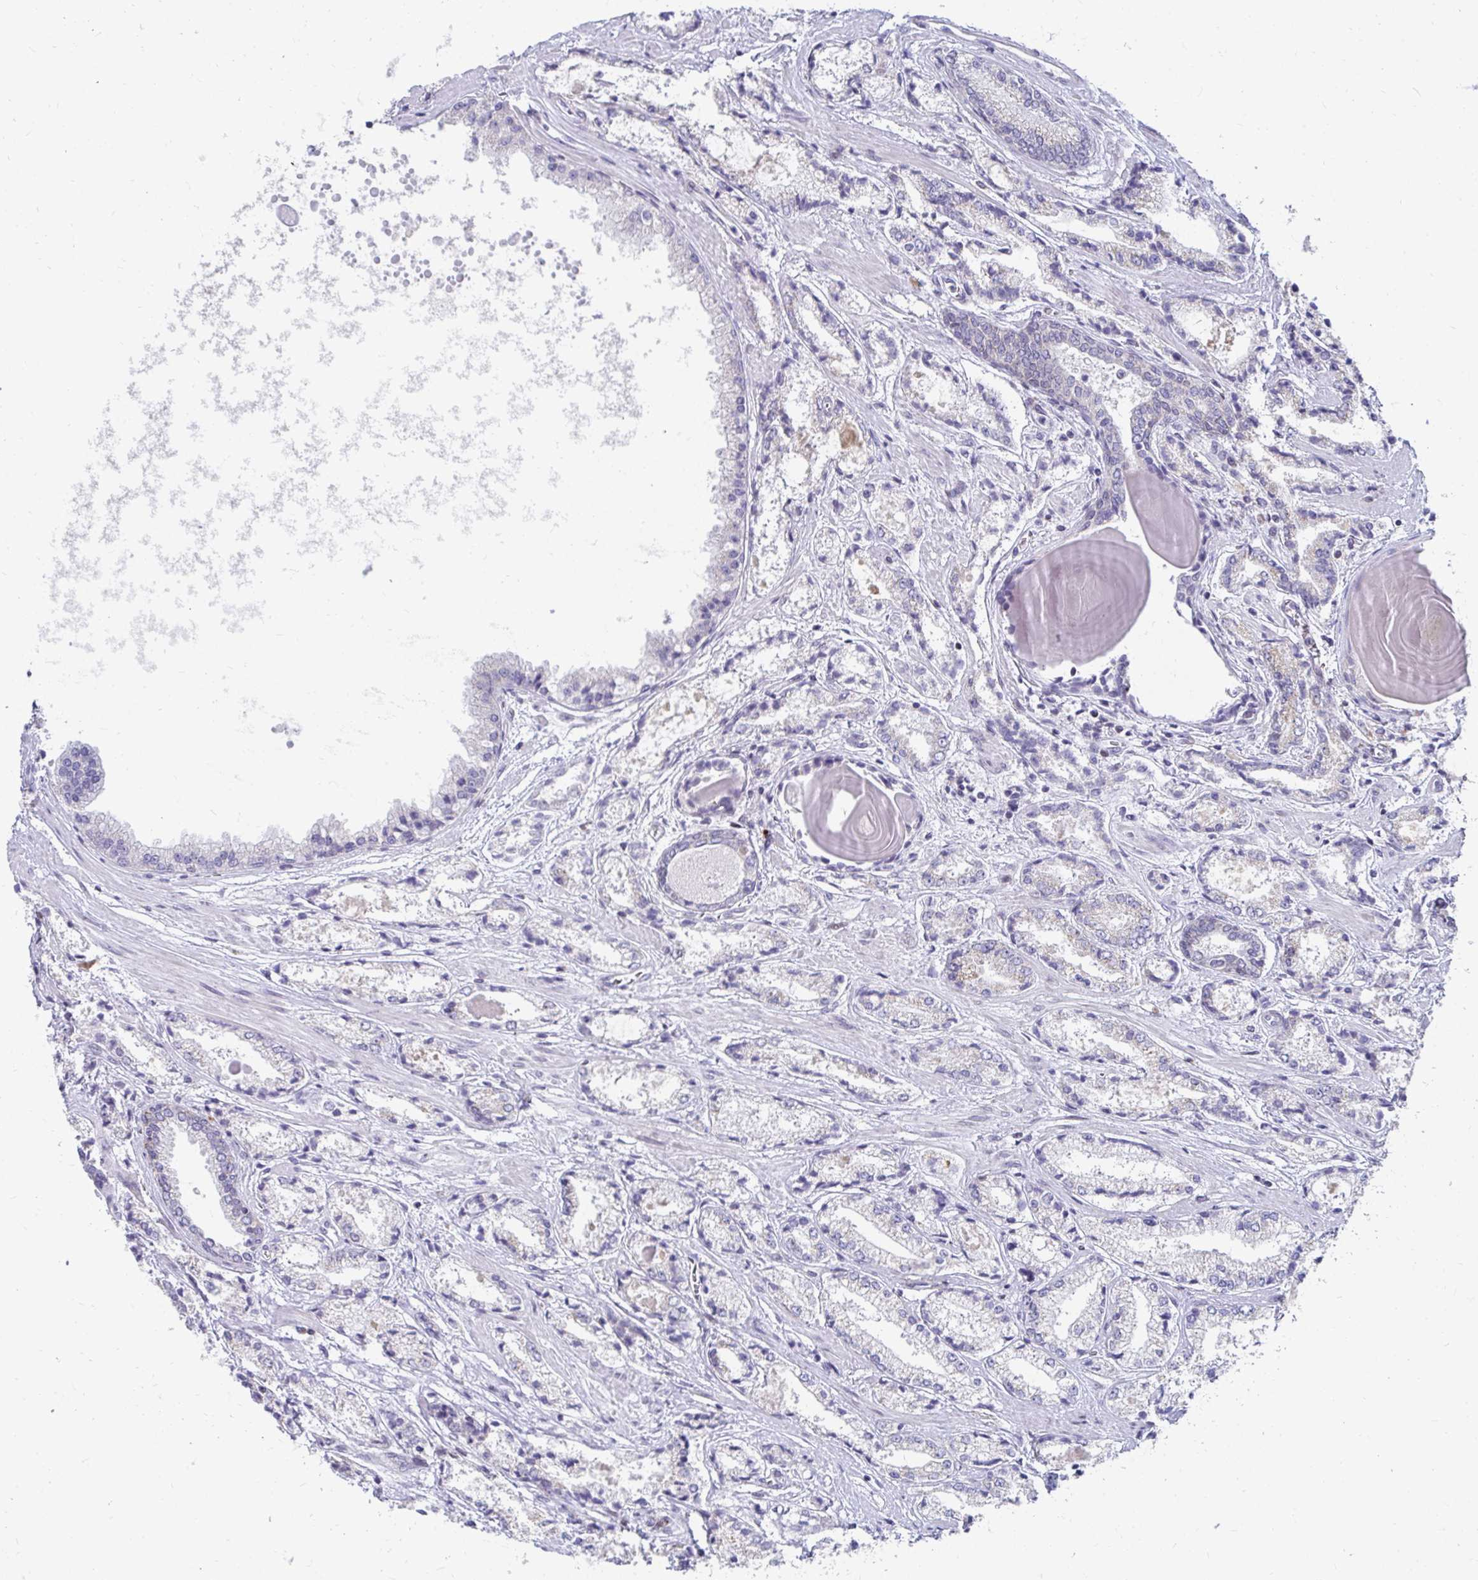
{"staining": {"intensity": "moderate", "quantity": "25%-75%", "location": "cytoplasmic/membranous"}, "tissue": "prostate cancer", "cell_type": "Tumor cells", "image_type": "cancer", "snomed": [{"axis": "morphology", "description": "Adenocarcinoma, High grade"}, {"axis": "topography", "description": "Prostate"}], "caption": "A brown stain highlights moderate cytoplasmic/membranous staining of a protein in human adenocarcinoma (high-grade) (prostate) tumor cells.", "gene": "EXOC5", "patient": {"sex": "male", "age": 64}}